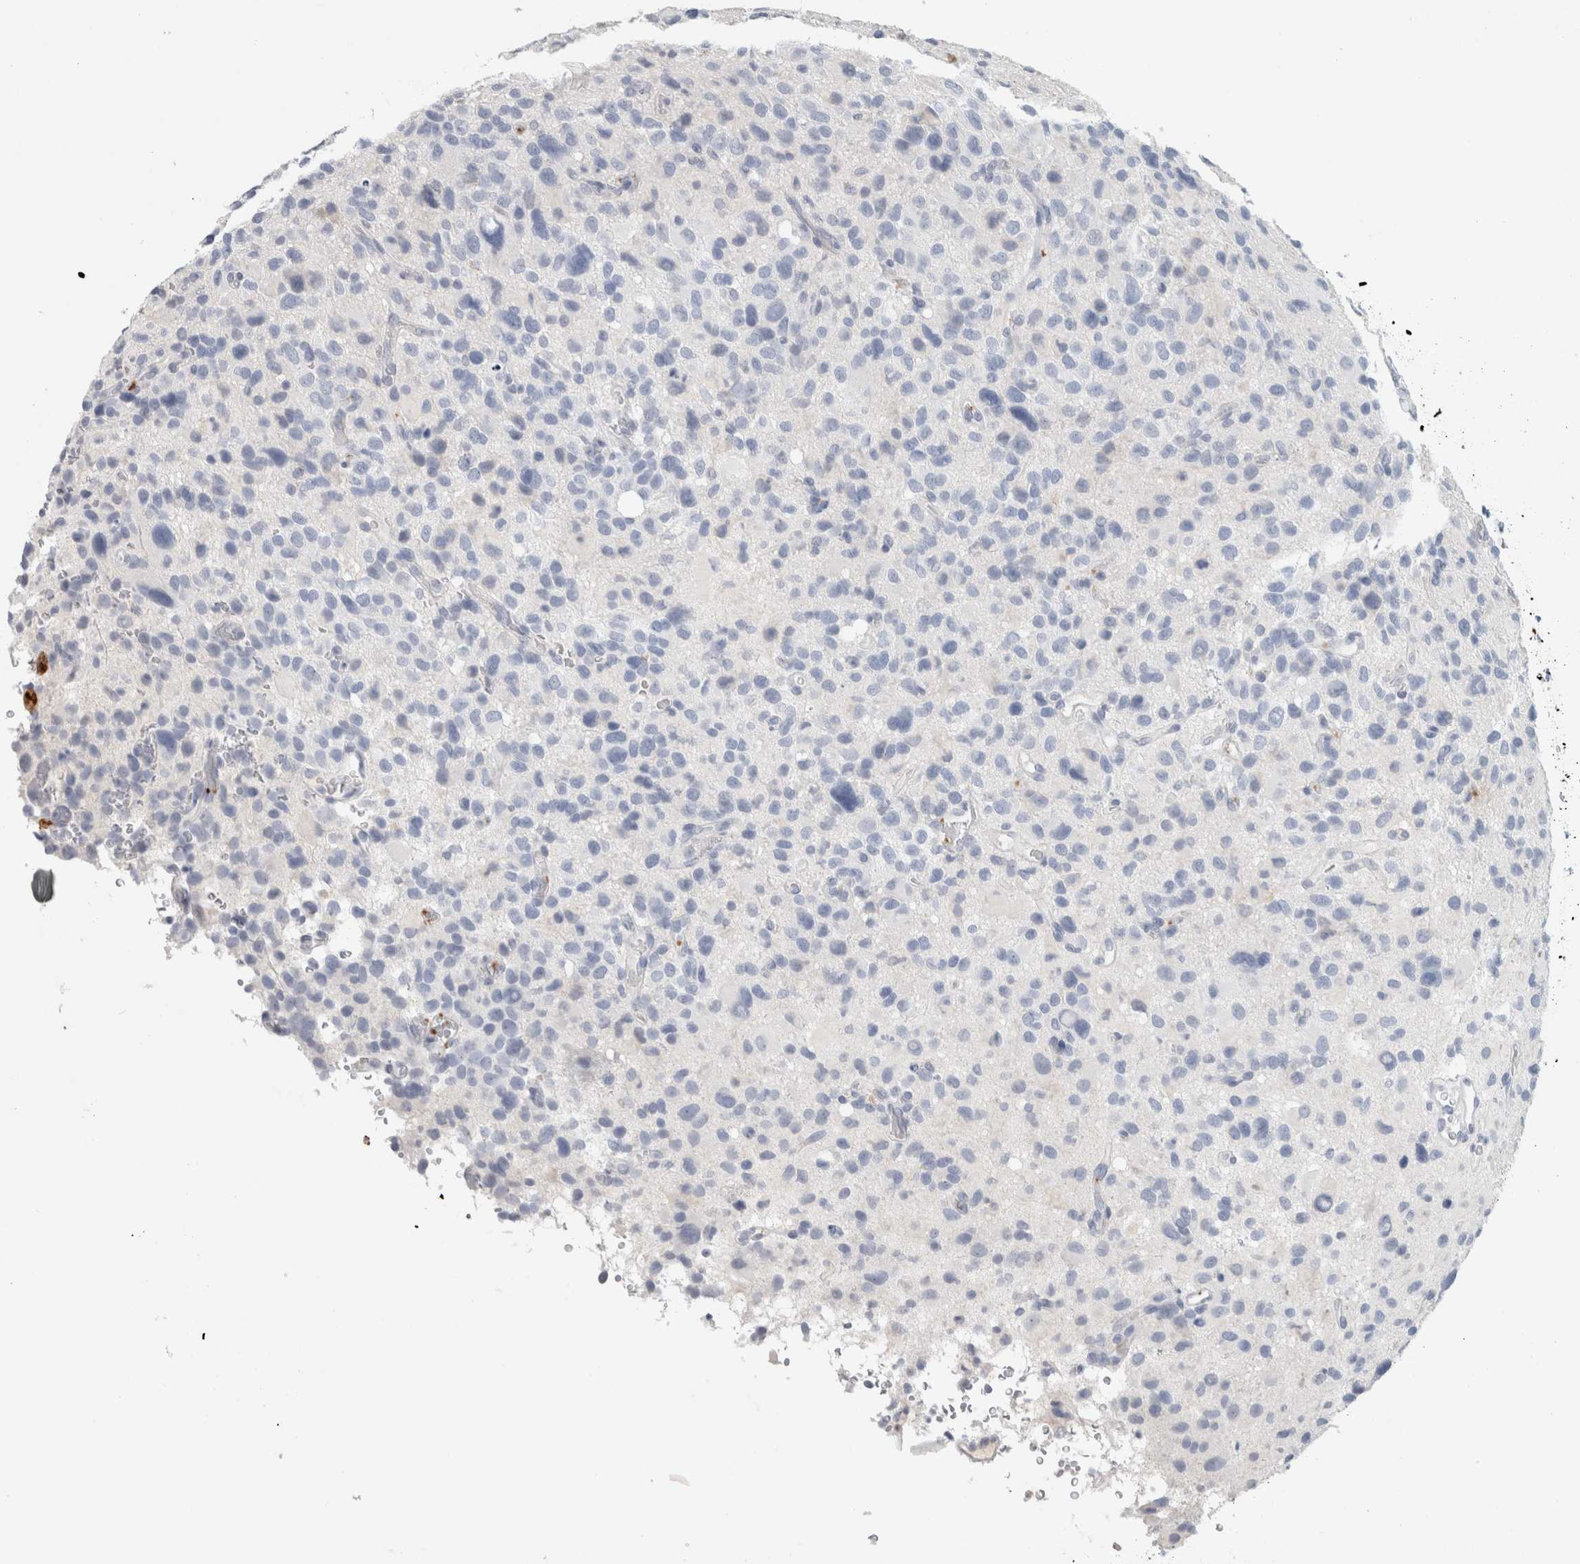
{"staining": {"intensity": "negative", "quantity": "none", "location": "none"}, "tissue": "glioma", "cell_type": "Tumor cells", "image_type": "cancer", "snomed": [{"axis": "morphology", "description": "Glioma, malignant, High grade"}, {"axis": "topography", "description": "Brain"}], "caption": "Glioma stained for a protein using immunohistochemistry (IHC) demonstrates no expression tumor cells.", "gene": "CD36", "patient": {"sex": "male", "age": 48}}